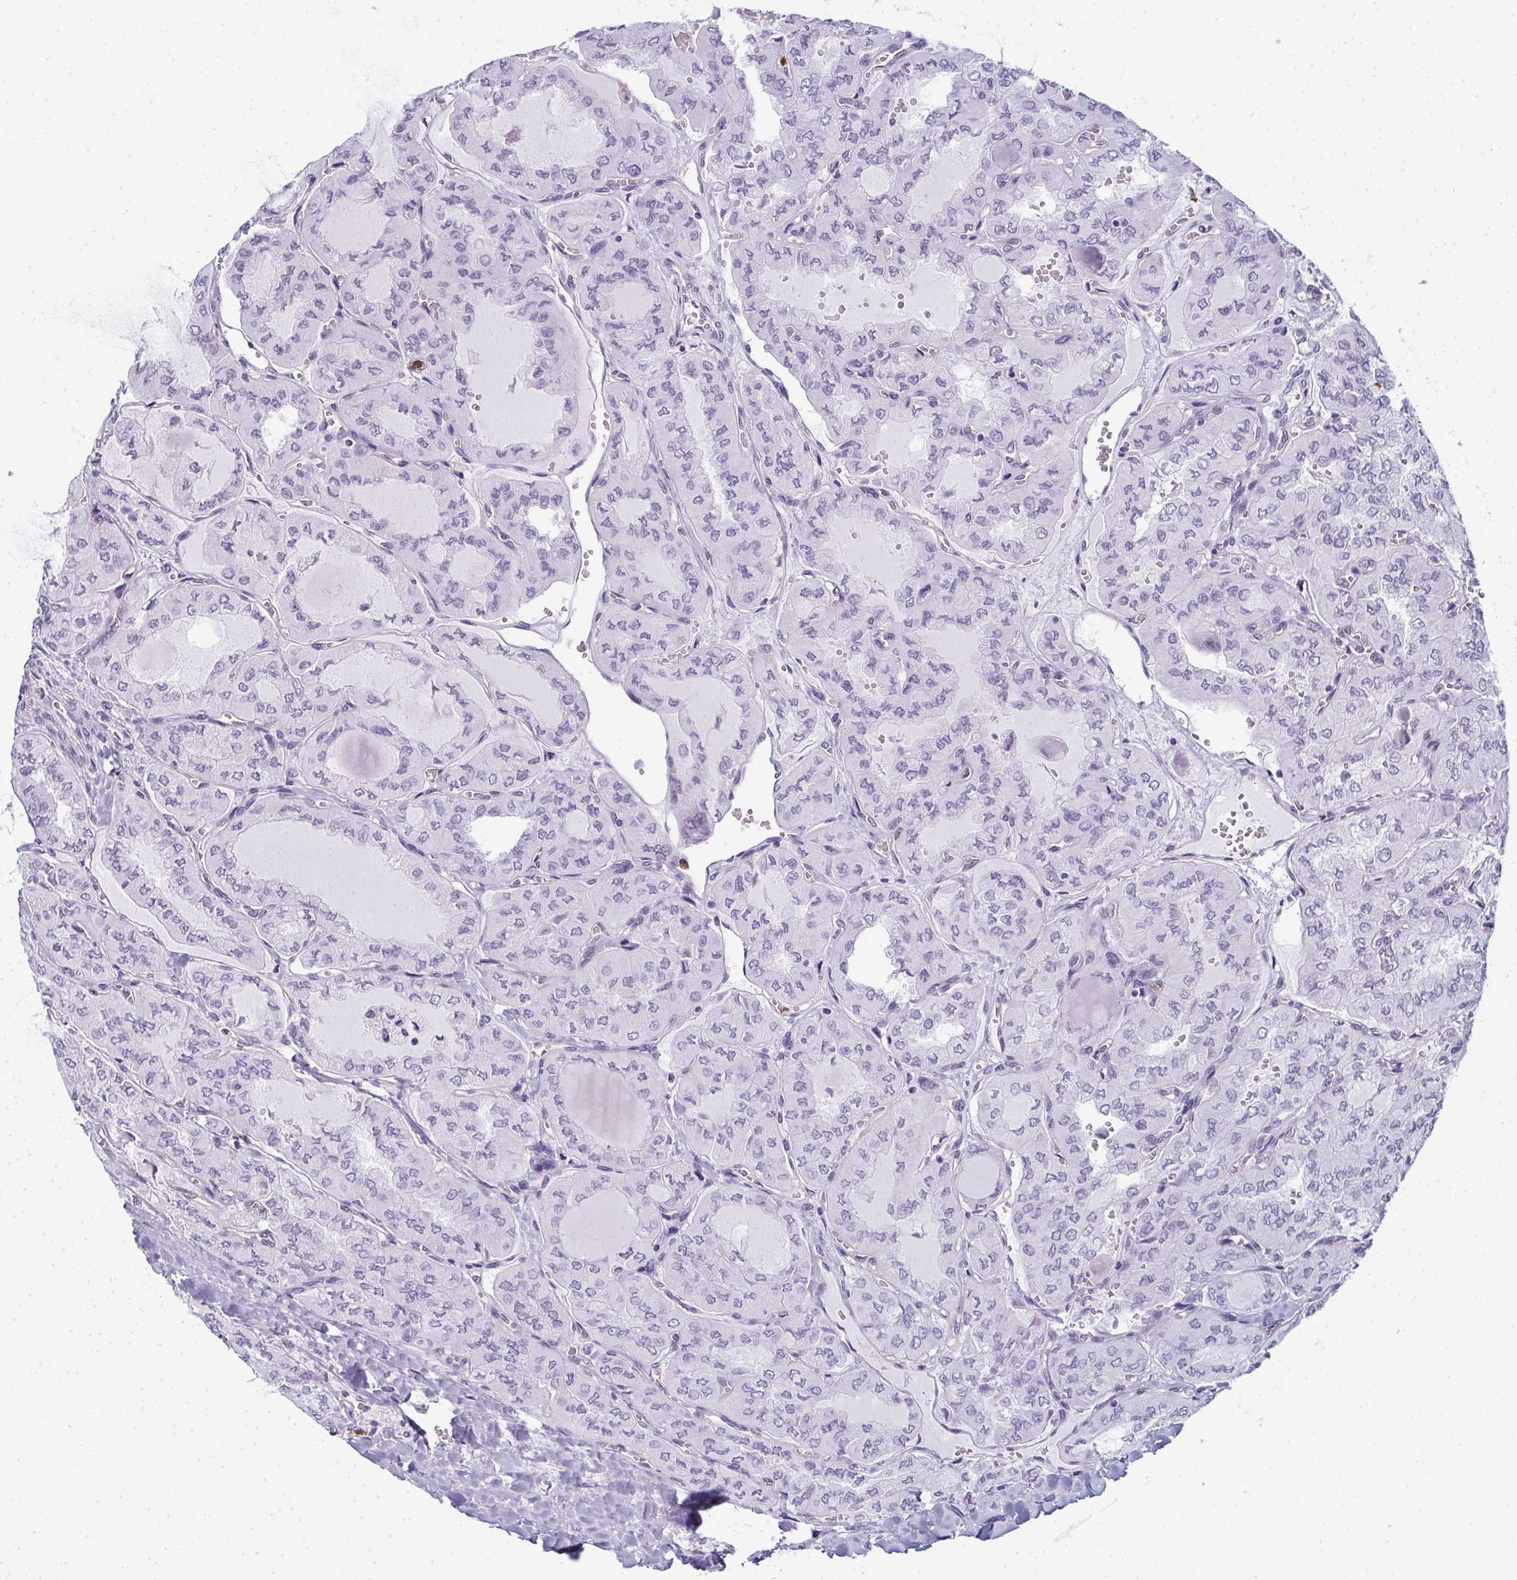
{"staining": {"intensity": "negative", "quantity": "none", "location": "none"}, "tissue": "thyroid cancer", "cell_type": "Tumor cells", "image_type": "cancer", "snomed": [{"axis": "morphology", "description": "Papillary adenocarcinoma, NOS"}, {"axis": "topography", "description": "Thyroid gland"}], "caption": "DAB immunohistochemical staining of human thyroid cancer shows no significant expression in tumor cells. (Immunohistochemistry, brightfield microscopy, high magnification).", "gene": "CDA", "patient": {"sex": "male", "age": 20}}